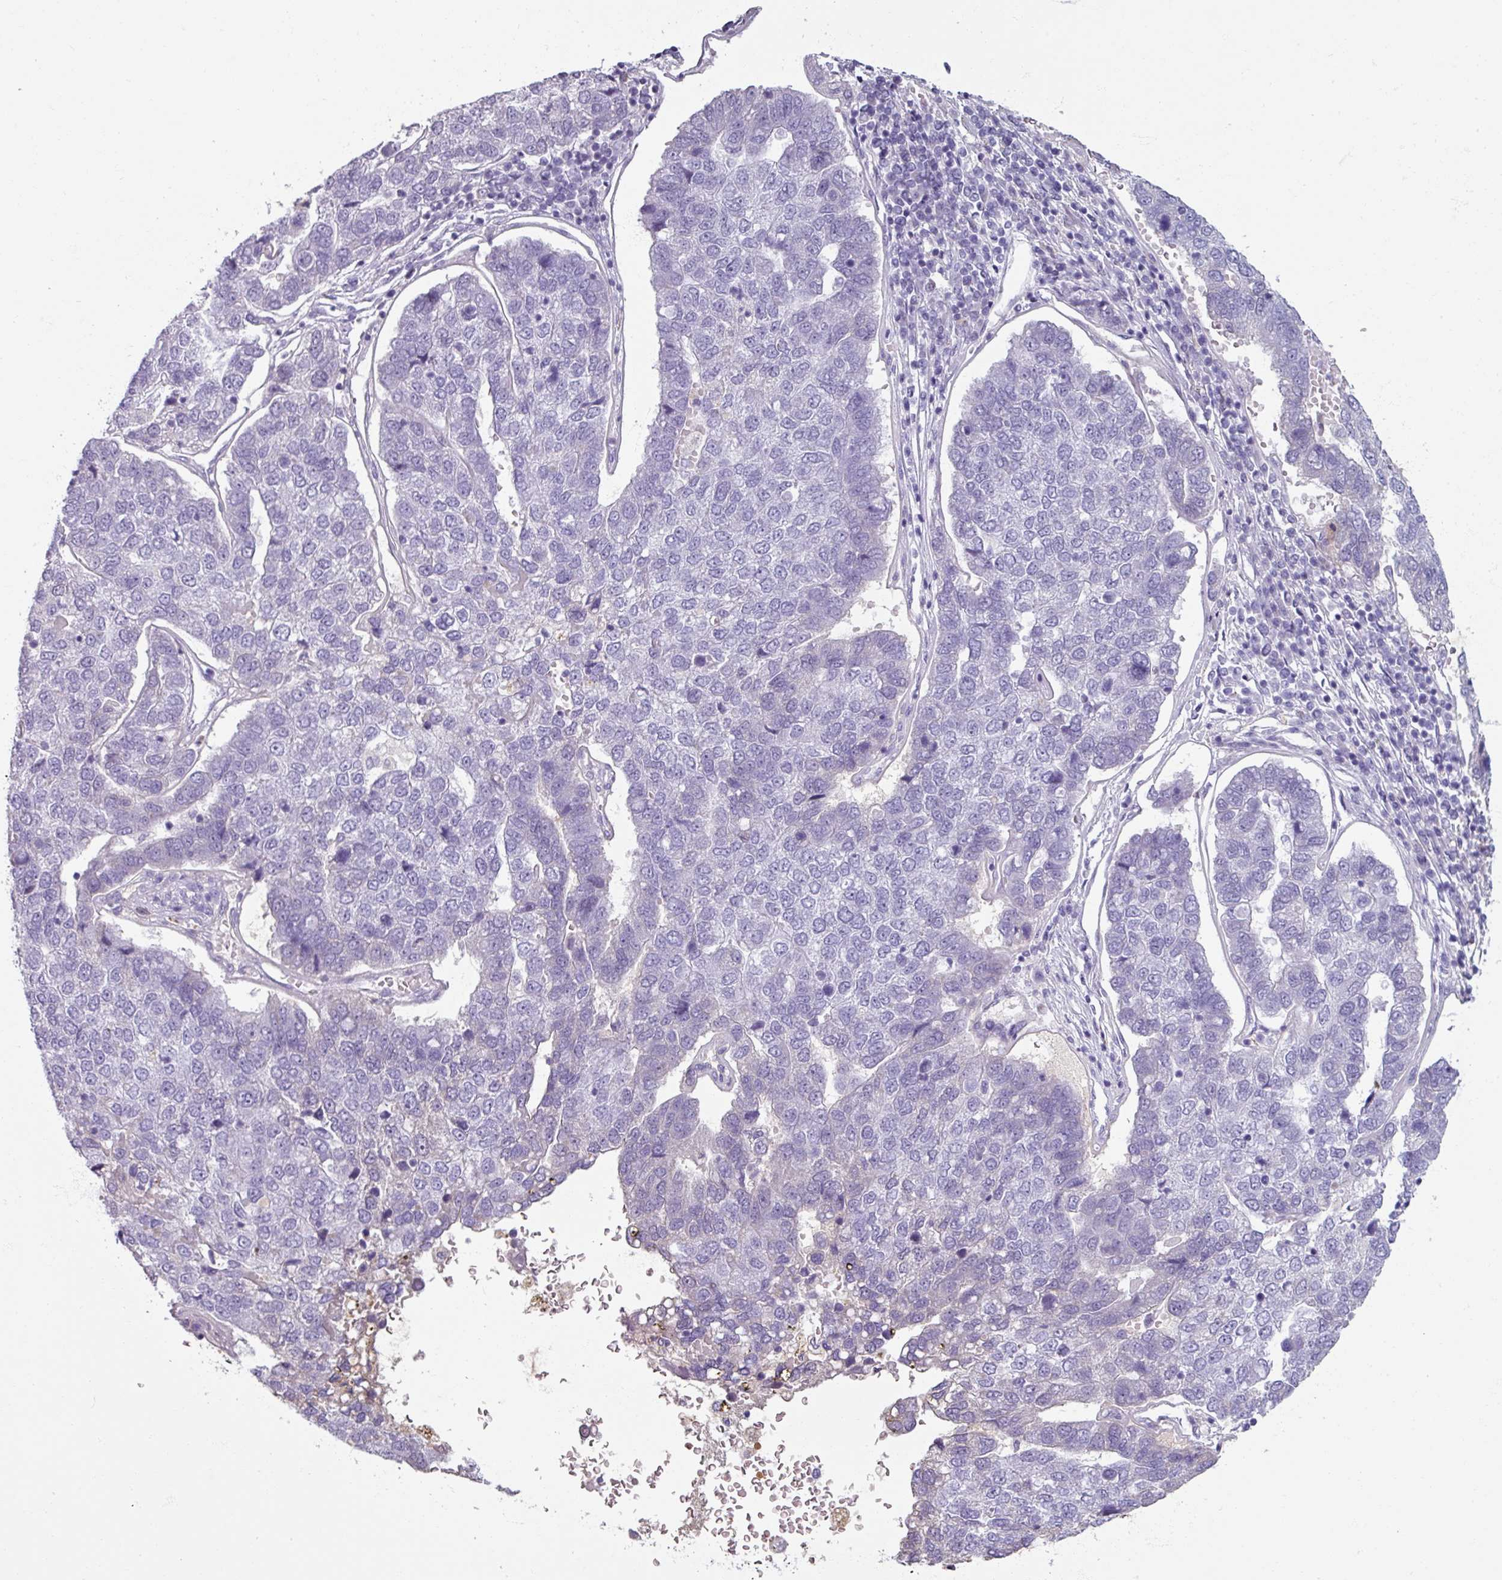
{"staining": {"intensity": "negative", "quantity": "none", "location": "none"}, "tissue": "pancreatic cancer", "cell_type": "Tumor cells", "image_type": "cancer", "snomed": [{"axis": "morphology", "description": "Adenocarcinoma, NOS"}, {"axis": "topography", "description": "Pancreas"}], "caption": "IHC photomicrograph of neoplastic tissue: pancreatic cancer stained with DAB (3,3'-diaminobenzidine) exhibits no significant protein expression in tumor cells. (DAB IHC, high magnification).", "gene": "SPESP1", "patient": {"sex": "female", "age": 61}}